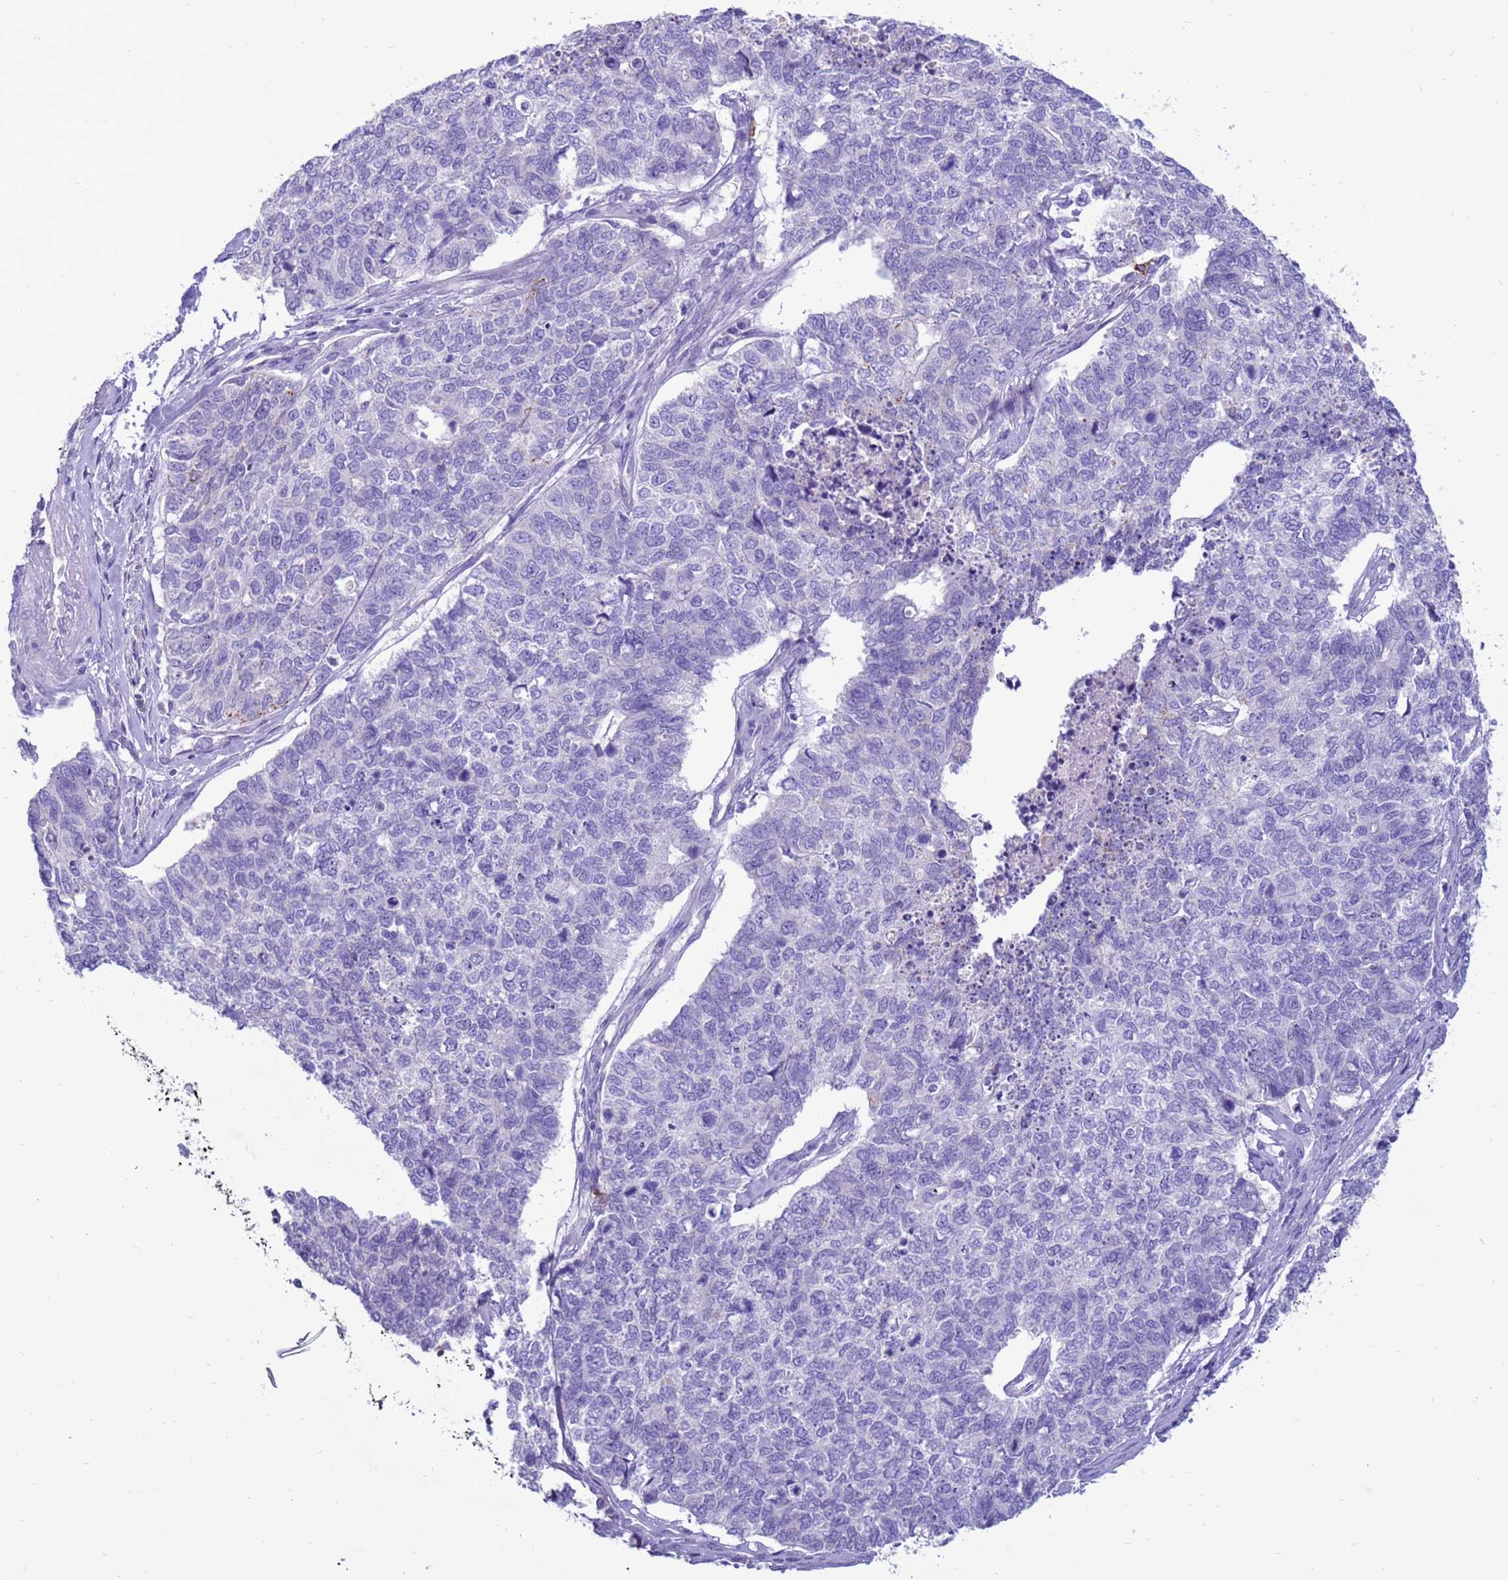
{"staining": {"intensity": "negative", "quantity": "none", "location": "none"}, "tissue": "cervical cancer", "cell_type": "Tumor cells", "image_type": "cancer", "snomed": [{"axis": "morphology", "description": "Squamous cell carcinoma, NOS"}, {"axis": "topography", "description": "Cervix"}], "caption": "Cervical cancer was stained to show a protein in brown. There is no significant staining in tumor cells. Nuclei are stained in blue.", "gene": "PDE10A", "patient": {"sex": "female", "age": 63}}